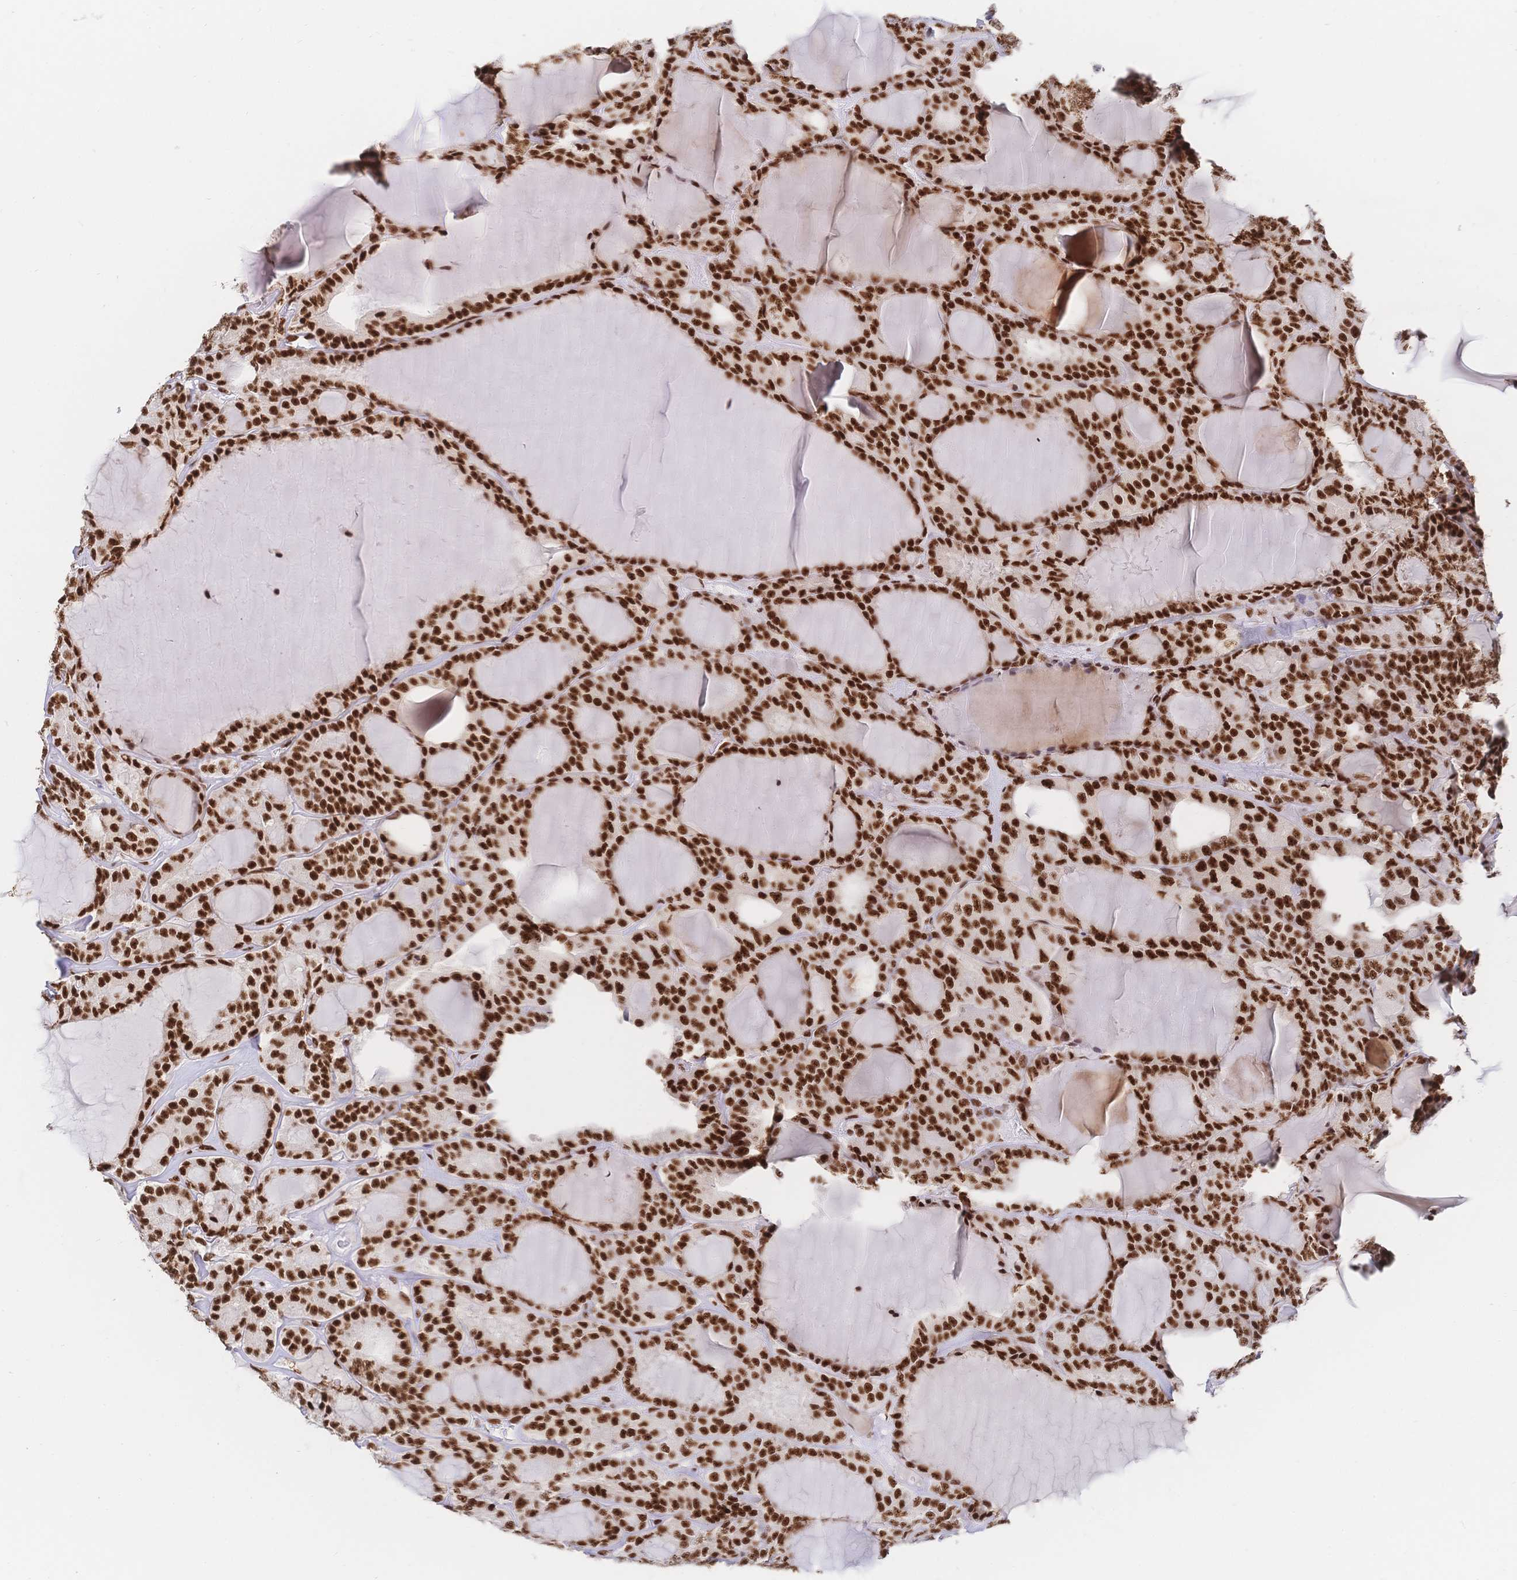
{"staining": {"intensity": "strong", "quantity": ">75%", "location": "nuclear"}, "tissue": "thyroid cancer", "cell_type": "Tumor cells", "image_type": "cancer", "snomed": [{"axis": "morphology", "description": "Follicular adenoma carcinoma, NOS"}, {"axis": "topography", "description": "Thyroid gland"}], "caption": "The photomicrograph reveals a brown stain indicating the presence of a protein in the nuclear of tumor cells in thyroid follicular adenoma carcinoma. (Stains: DAB in brown, nuclei in blue, Microscopy: brightfield microscopy at high magnification).", "gene": "SRSF1", "patient": {"sex": "male", "age": 74}}